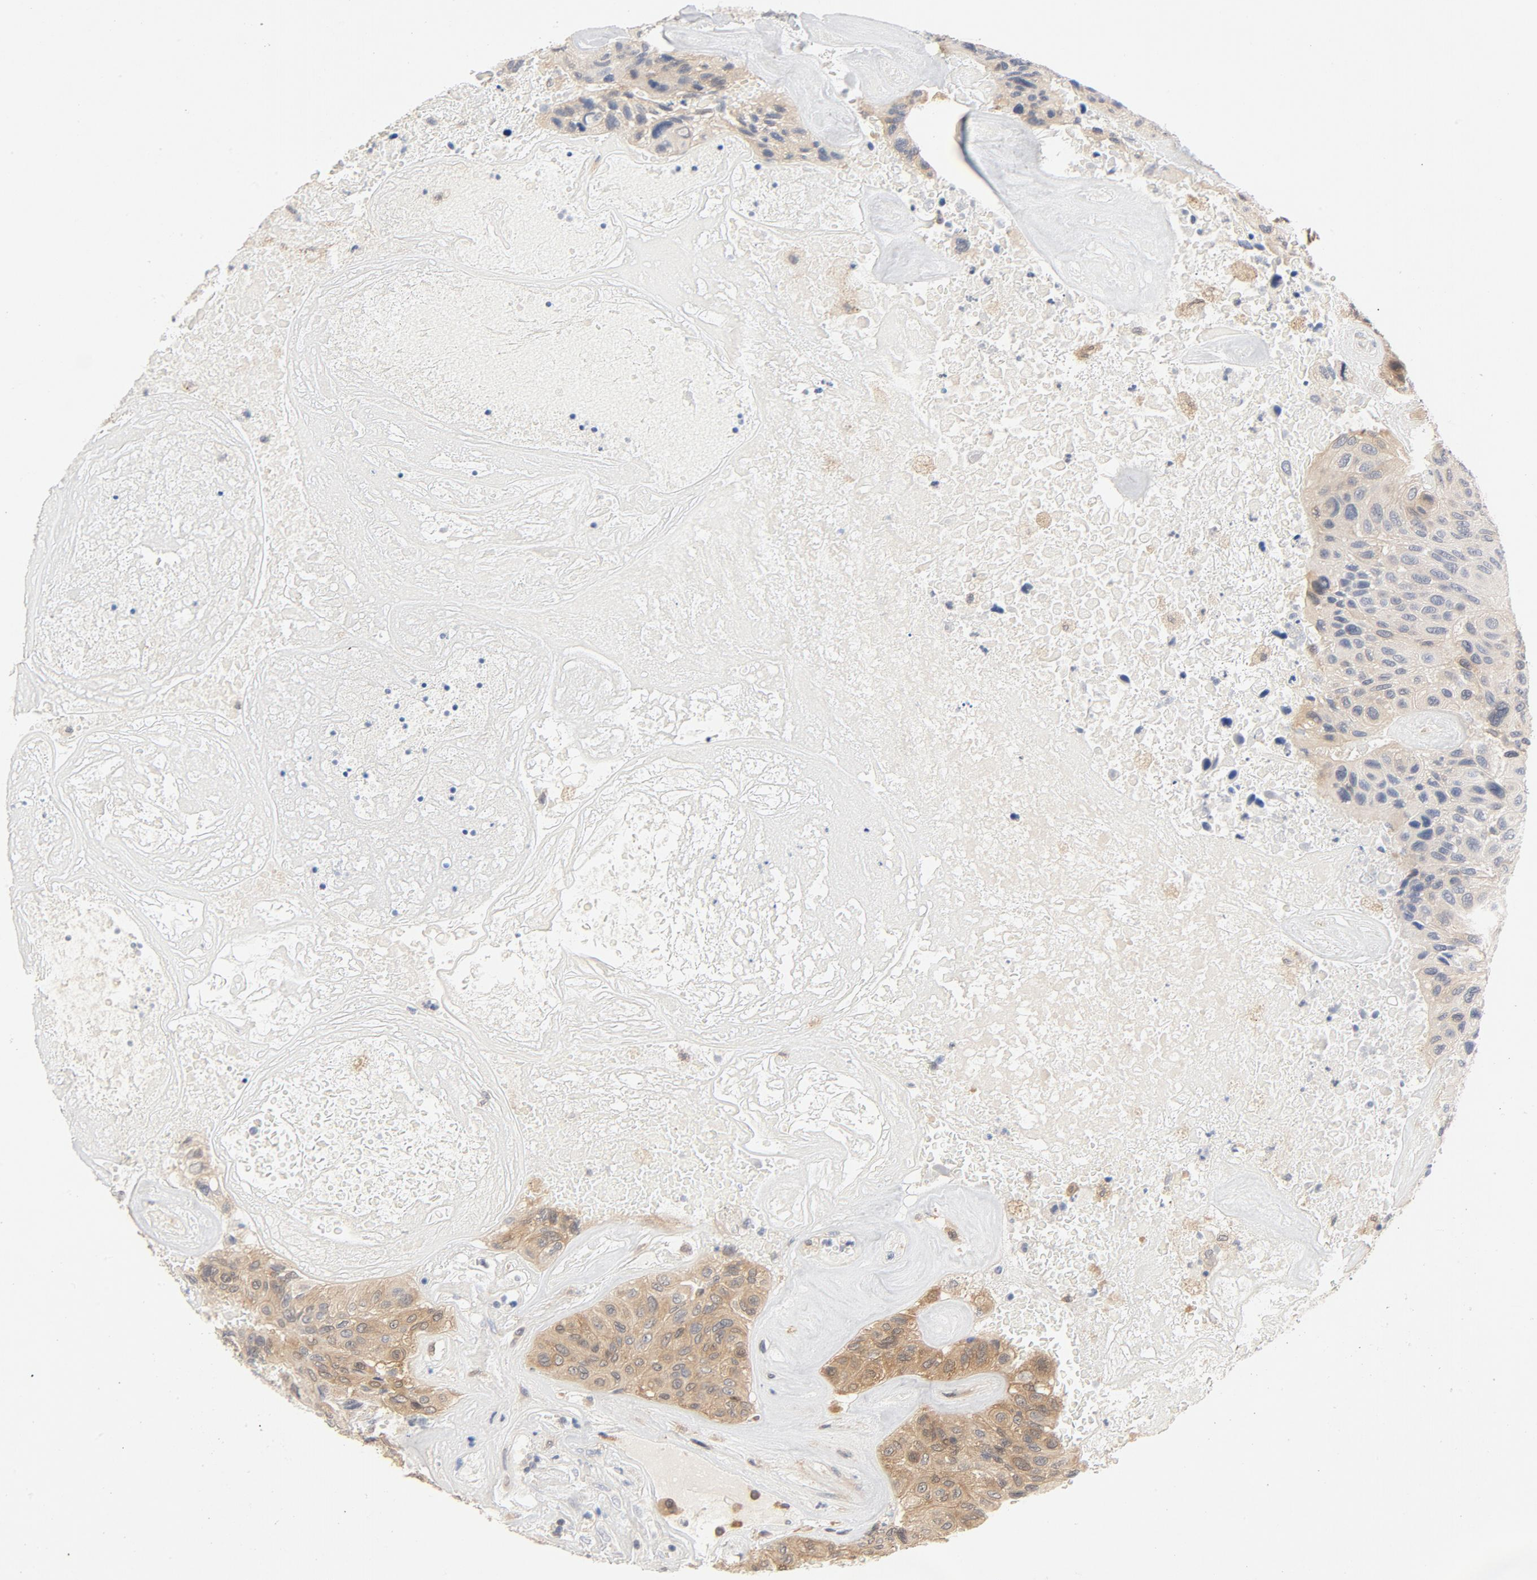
{"staining": {"intensity": "weak", "quantity": "<25%", "location": "cytoplasmic/membranous"}, "tissue": "urothelial cancer", "cell_type": "Tumor cells", "image_type": "cancer", "snomed": [{"axis": "morphology", "description": "Urothelial carcinoma, High grade"}, {"axis": "topography", "description": "Urinary bladder"}], "caption": "The photomicrograph demonstrates no staining of tumor cells in high-grade urothelial carcinoma.", "gene": "STAT1", "patient": {"sex": "male", "age": 66}}